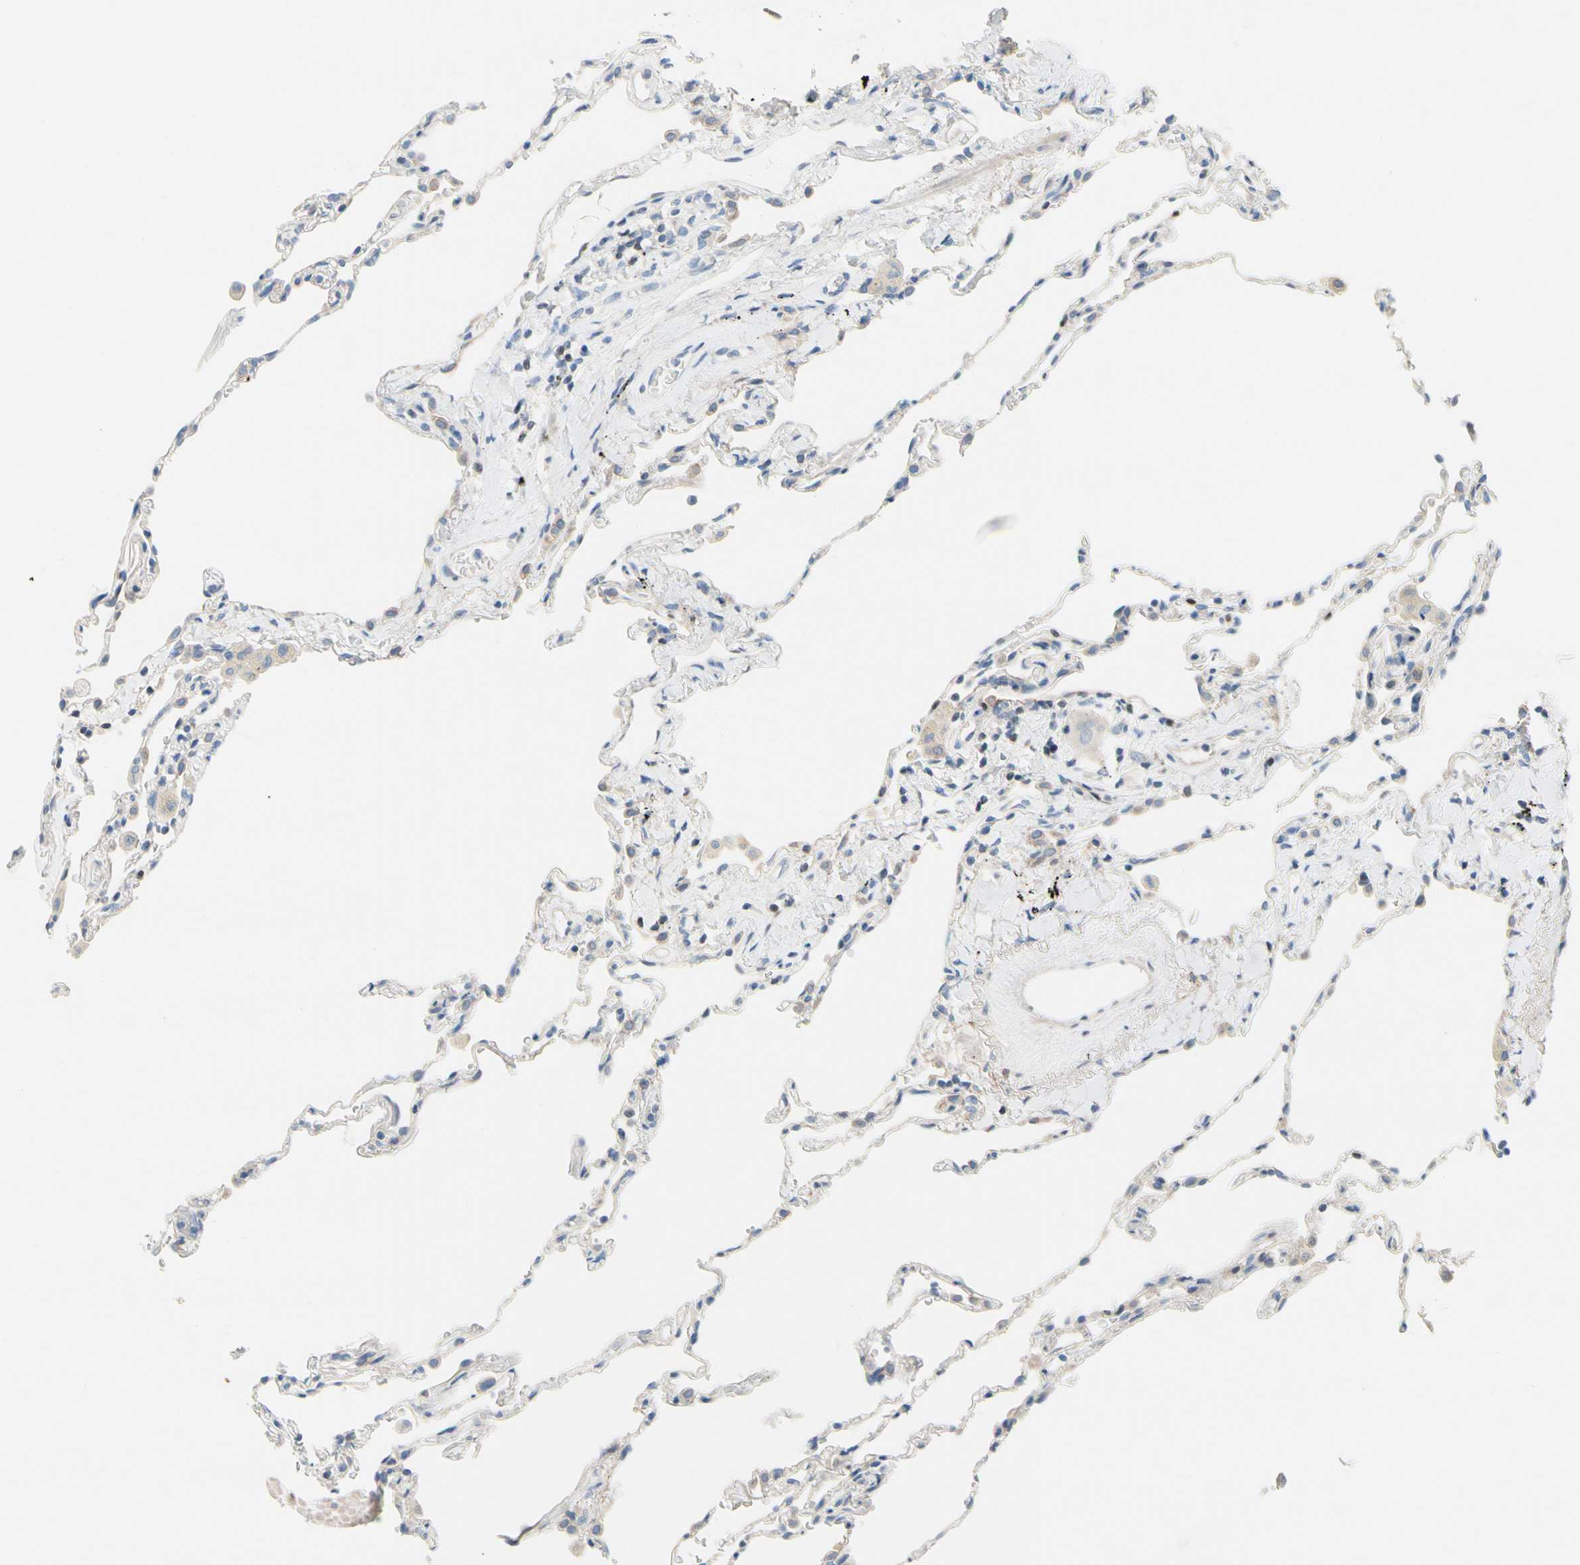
{"staining": {"intensity": "weak", "quantity": "<25%", "location": "cytoplasmic/membranous"}, "tissue": "lung", "cell_type": "Alveolar cells", "image_type": "normal", "snomed": [{"axis": "morphology", "description": "Normal tissue, NOS"}, {"axis": "topography", "description": "Lung"}], "caption": "Immunohistochemistry (IHC) photomicrograph of normal lung: lung stained with DAB (3,3'-diaminobenzidine) reveals no significant protein expression in alveolar cells. (Brightfield microscopy of DAB (3,3'-diaminobenzidine) immunohistochemistry at high magnification).", "gene": "ZNF132", "patient": {"sex": "male", "age": 59}}